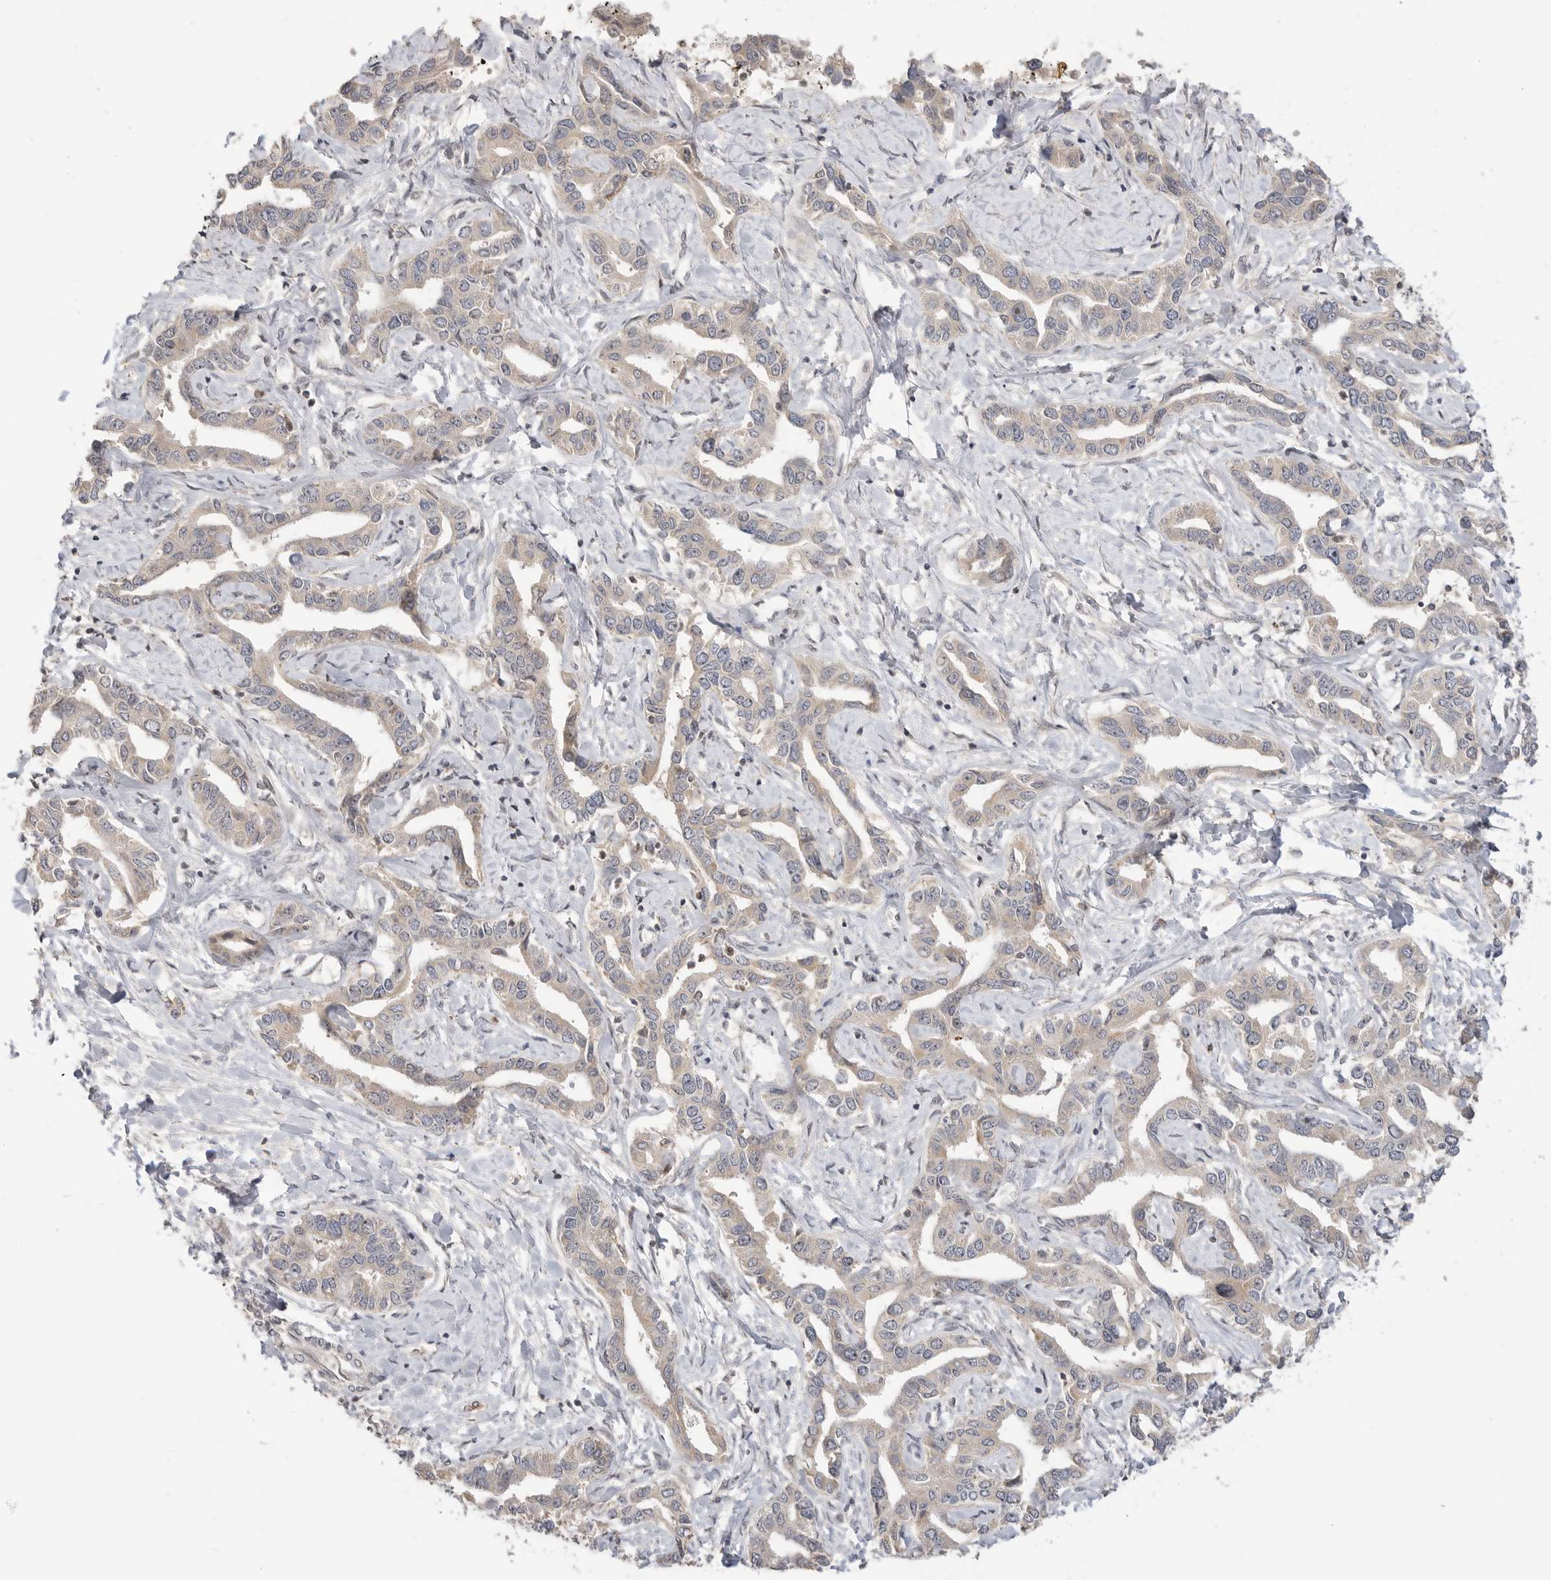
{"staining": {"intensity": "weak", "quantity": "25%-75%", "location": "cytoplasmic/membranous"}, "tissue": "liver cancer", "cell_type": "Tumor cells", "image_type": "cancer", "snomed": [{"axis": "morphology", "description": "Cholangiocarcinoma"}, {"axis": "topography", "description": "Liver"}], "caption": "Approximately 25%-75% of tumor cells in liver cancer show weak cytoplasmic/membranous protein positivity as visualized by brown immunohistochemical staining.", "gene": "ALKAL1", "patient": {"sex": "male", "age": 59}}